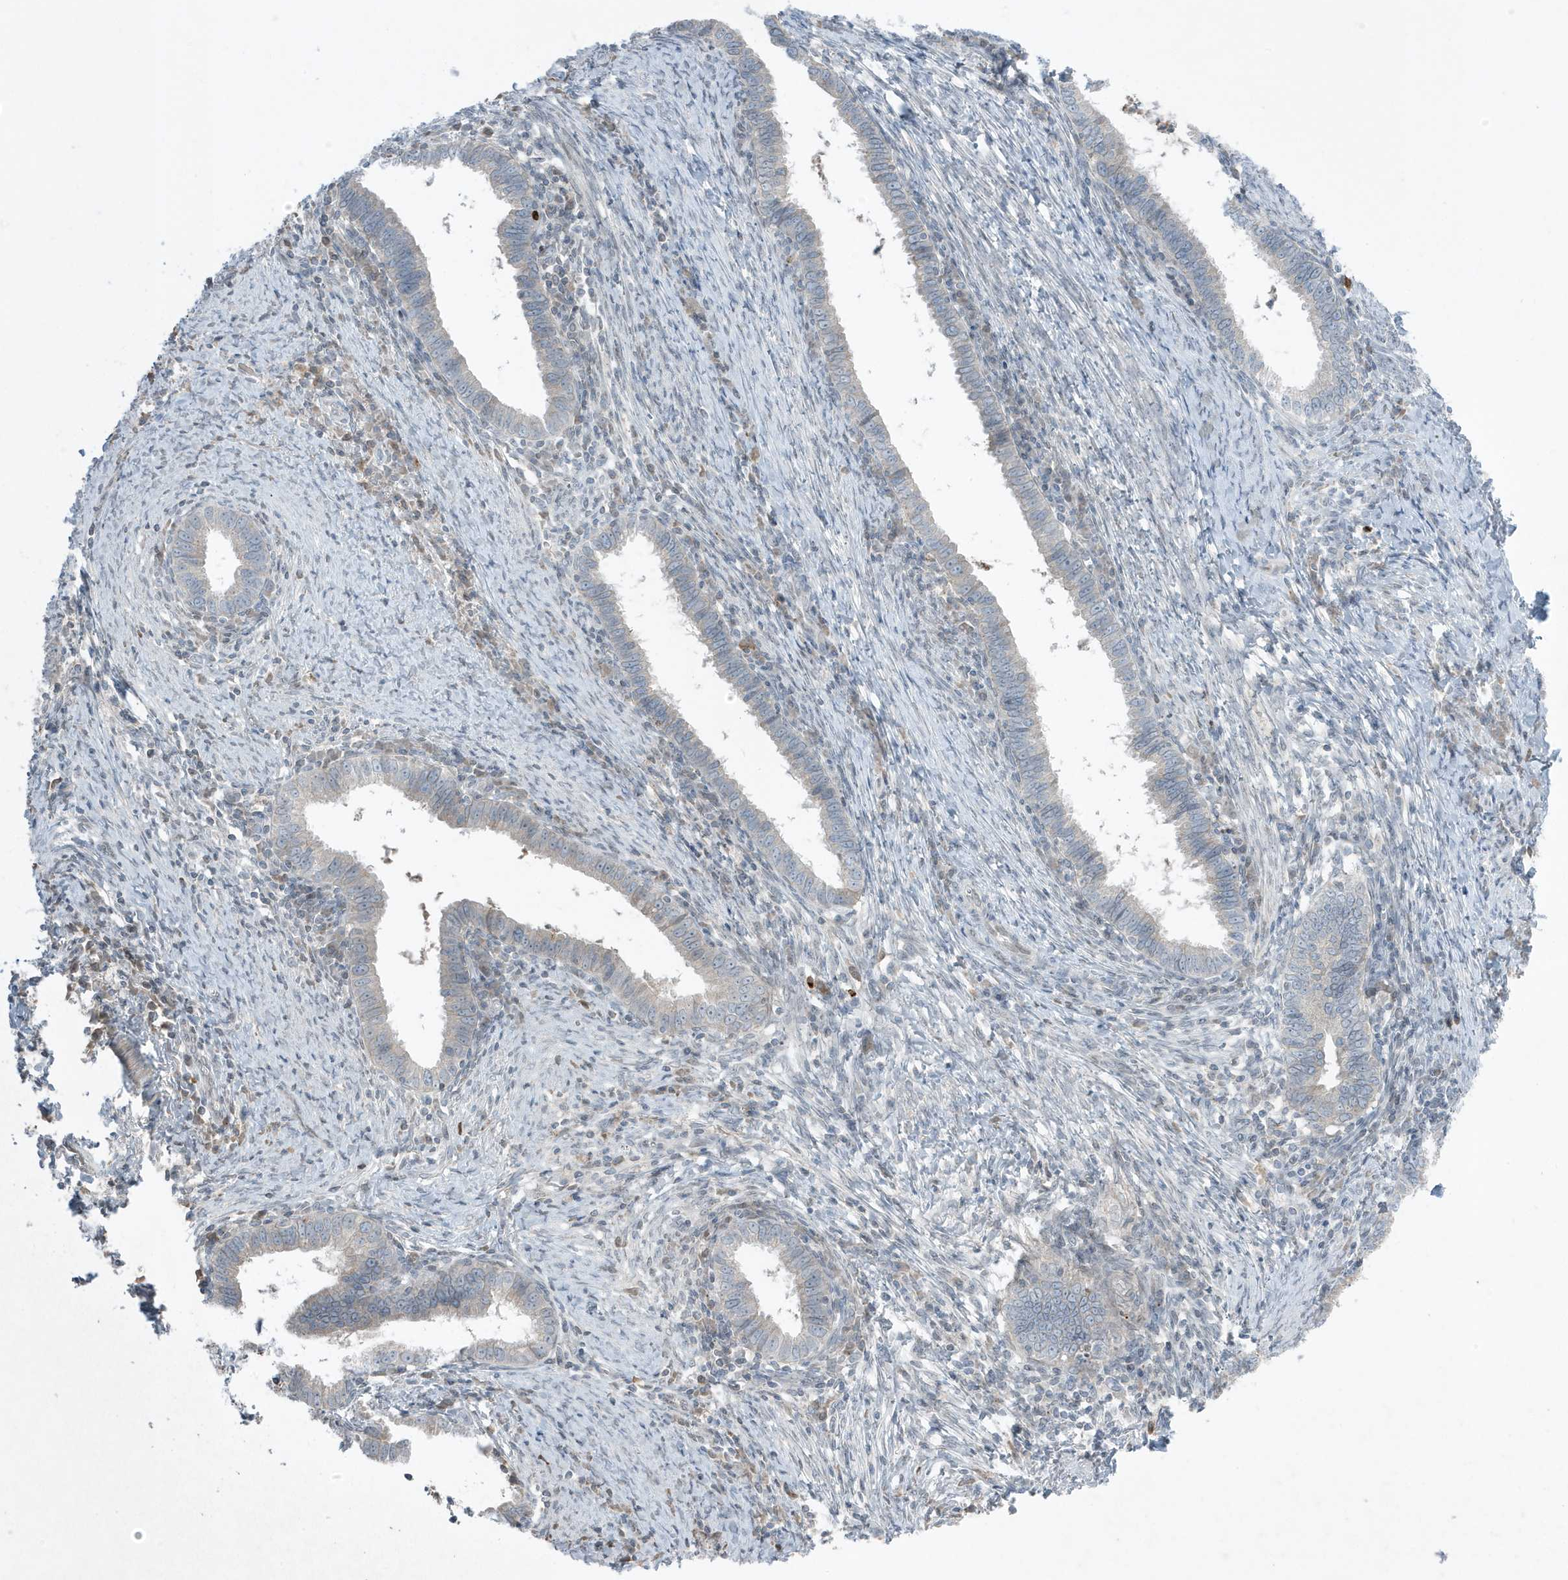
{"staining": {"intensity": "negative", "quantity": "none", "location": "none"}, "tissue": "cervical cancer", "cell_type": "Tumor cells", "image_type": "cancer", "snomed": [{"axis": "morphology", "description": "Adenocarcinoma, NOS"}, {"axis": "topography", "description": "Cervix"}], "caption": "DAB (3,3'-diaminobenzidine) immunohistochemical staining of adenocarcinoma (cervical) reveals no significant expression in tumor cells. (IHC, brightfield microscopy, high magnification).", "gene": "FNDC1", "patient": {"sex": "female", "age": 36}}